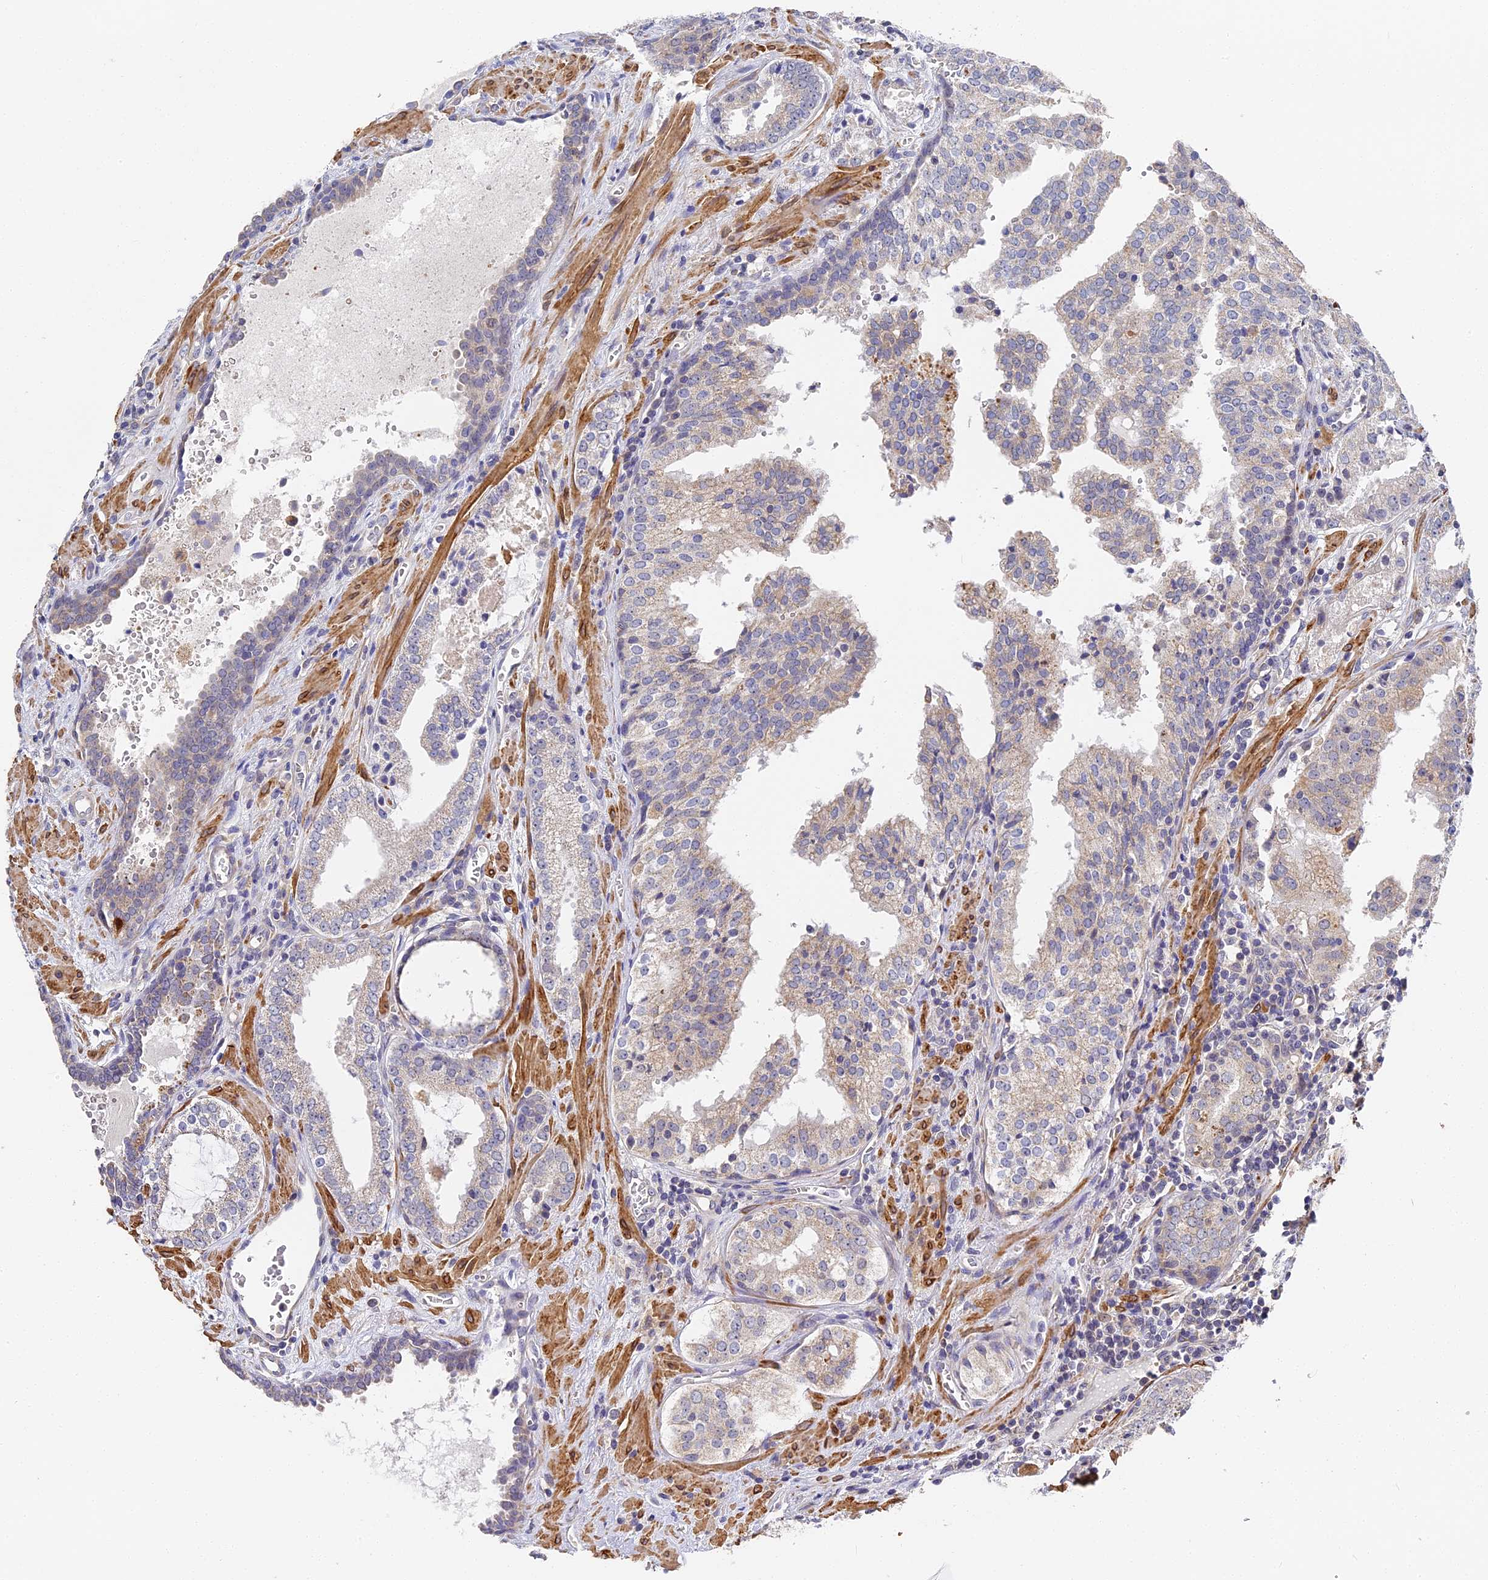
{"staining": {"intensity": "negative", "quantity": "none", "location": "none"}, "tissue": "prostate cancer", "cell_type": "Tumor cells", "image_type": "cancer", "snomed": [{"axis": "morphology", "description": "Adenocarcinoma, High grade"}, {"axis": "topography", "description": "Prostate"}], "caption": "There is no significant staining in tumor cells of prostate cancer (high-grade adenocarcinoma).", "gene": "CCDC113", "patient": {"sex": "male", "age": 68}}